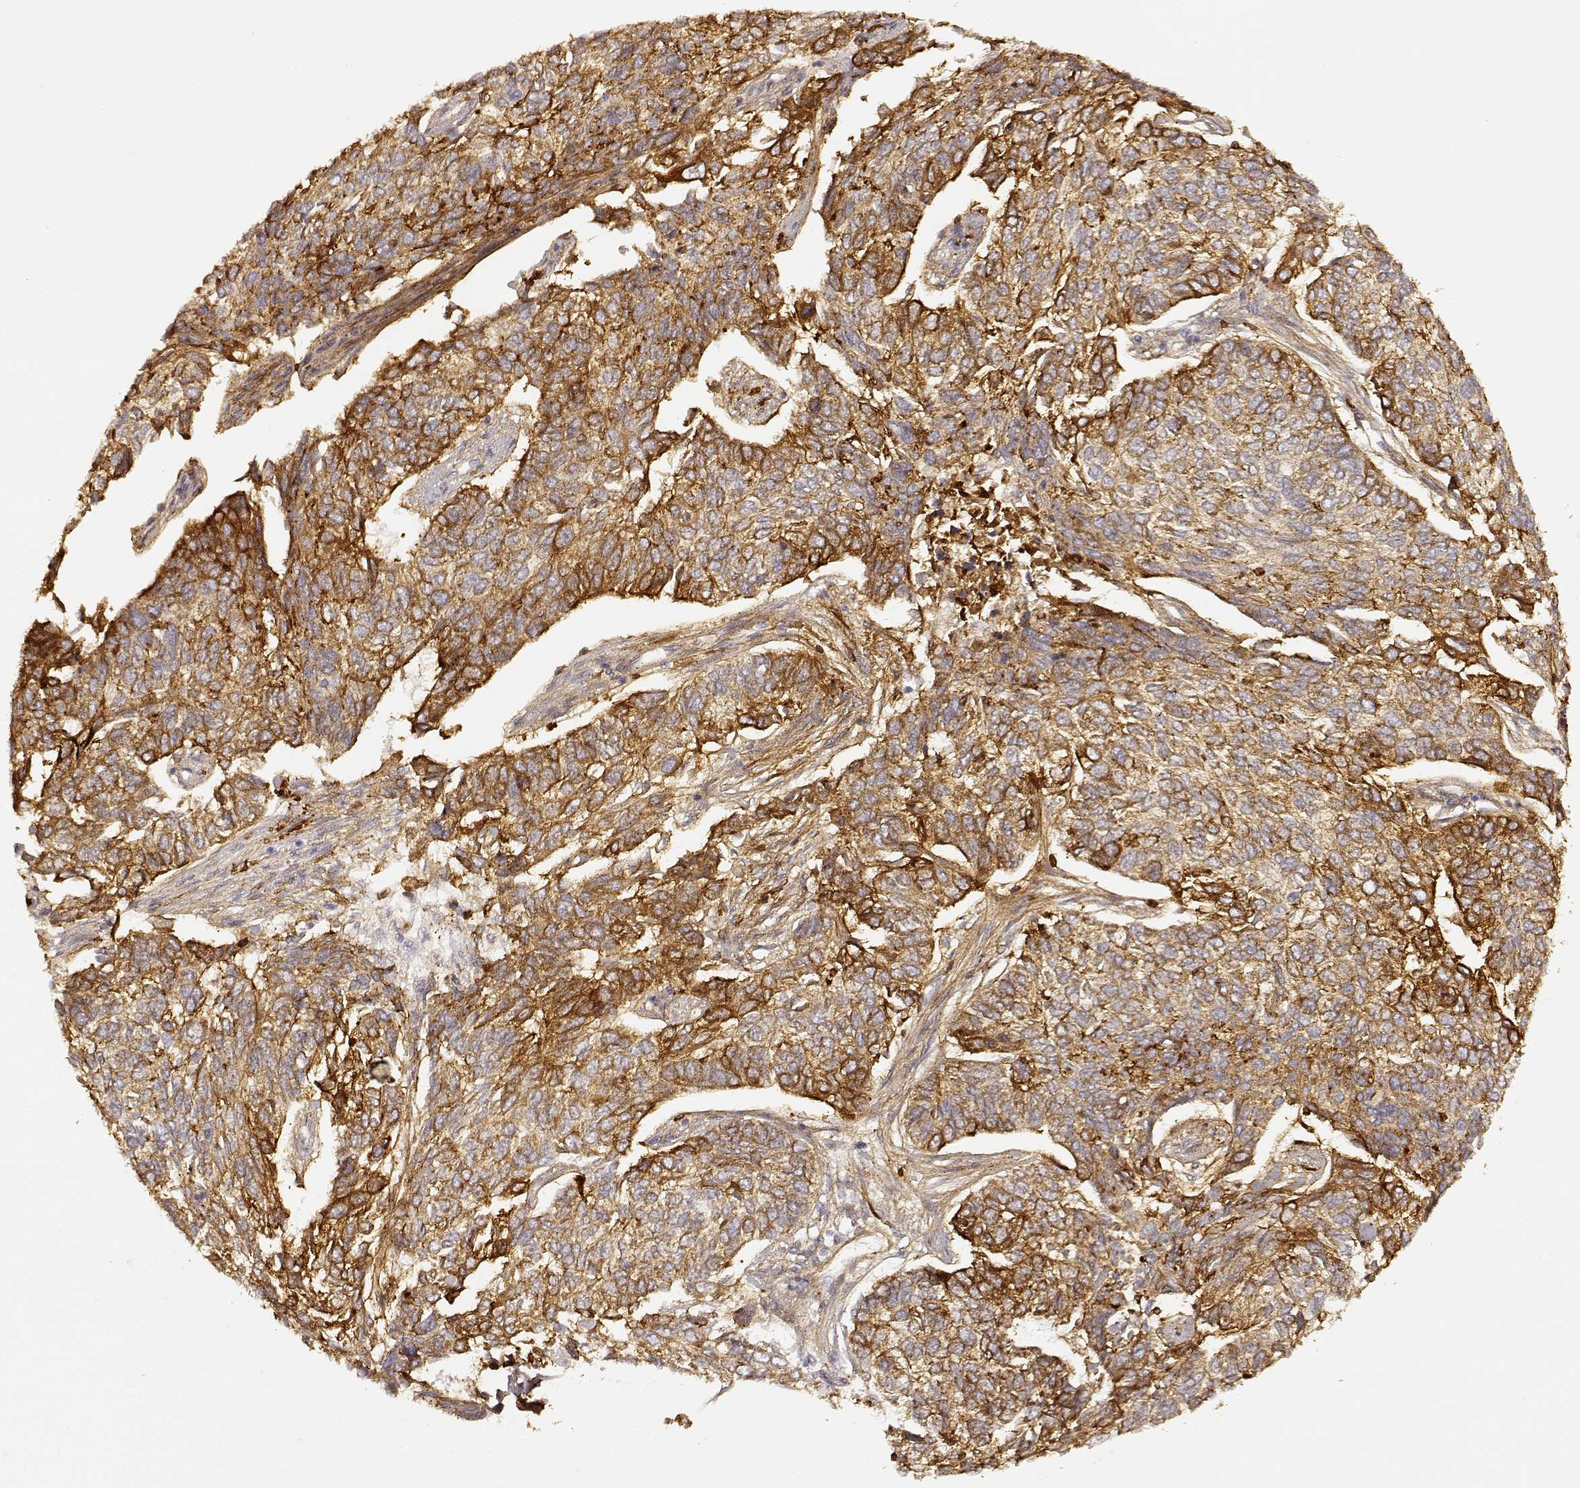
{"staining": {"intensity": "strong", "quantity": ">75%", "location": "cytoplasmic/membranous"}, "tissue": "skin cancer", "cell_type": "Tumor cells", "image_type": "cancer", "snomed": [{"axis": "morphology", "description": "Basal cell carcinoma"}, {"axis": "topography", "description": "Skin"}], "caption": "Skin cancer (basal cell carcinoma) tissue reveals strong cytoplasmic/membranous expression in about >75% of tumor cells", "gene": "LAMC2", "patient": {"sex": "female", "age": 65}}